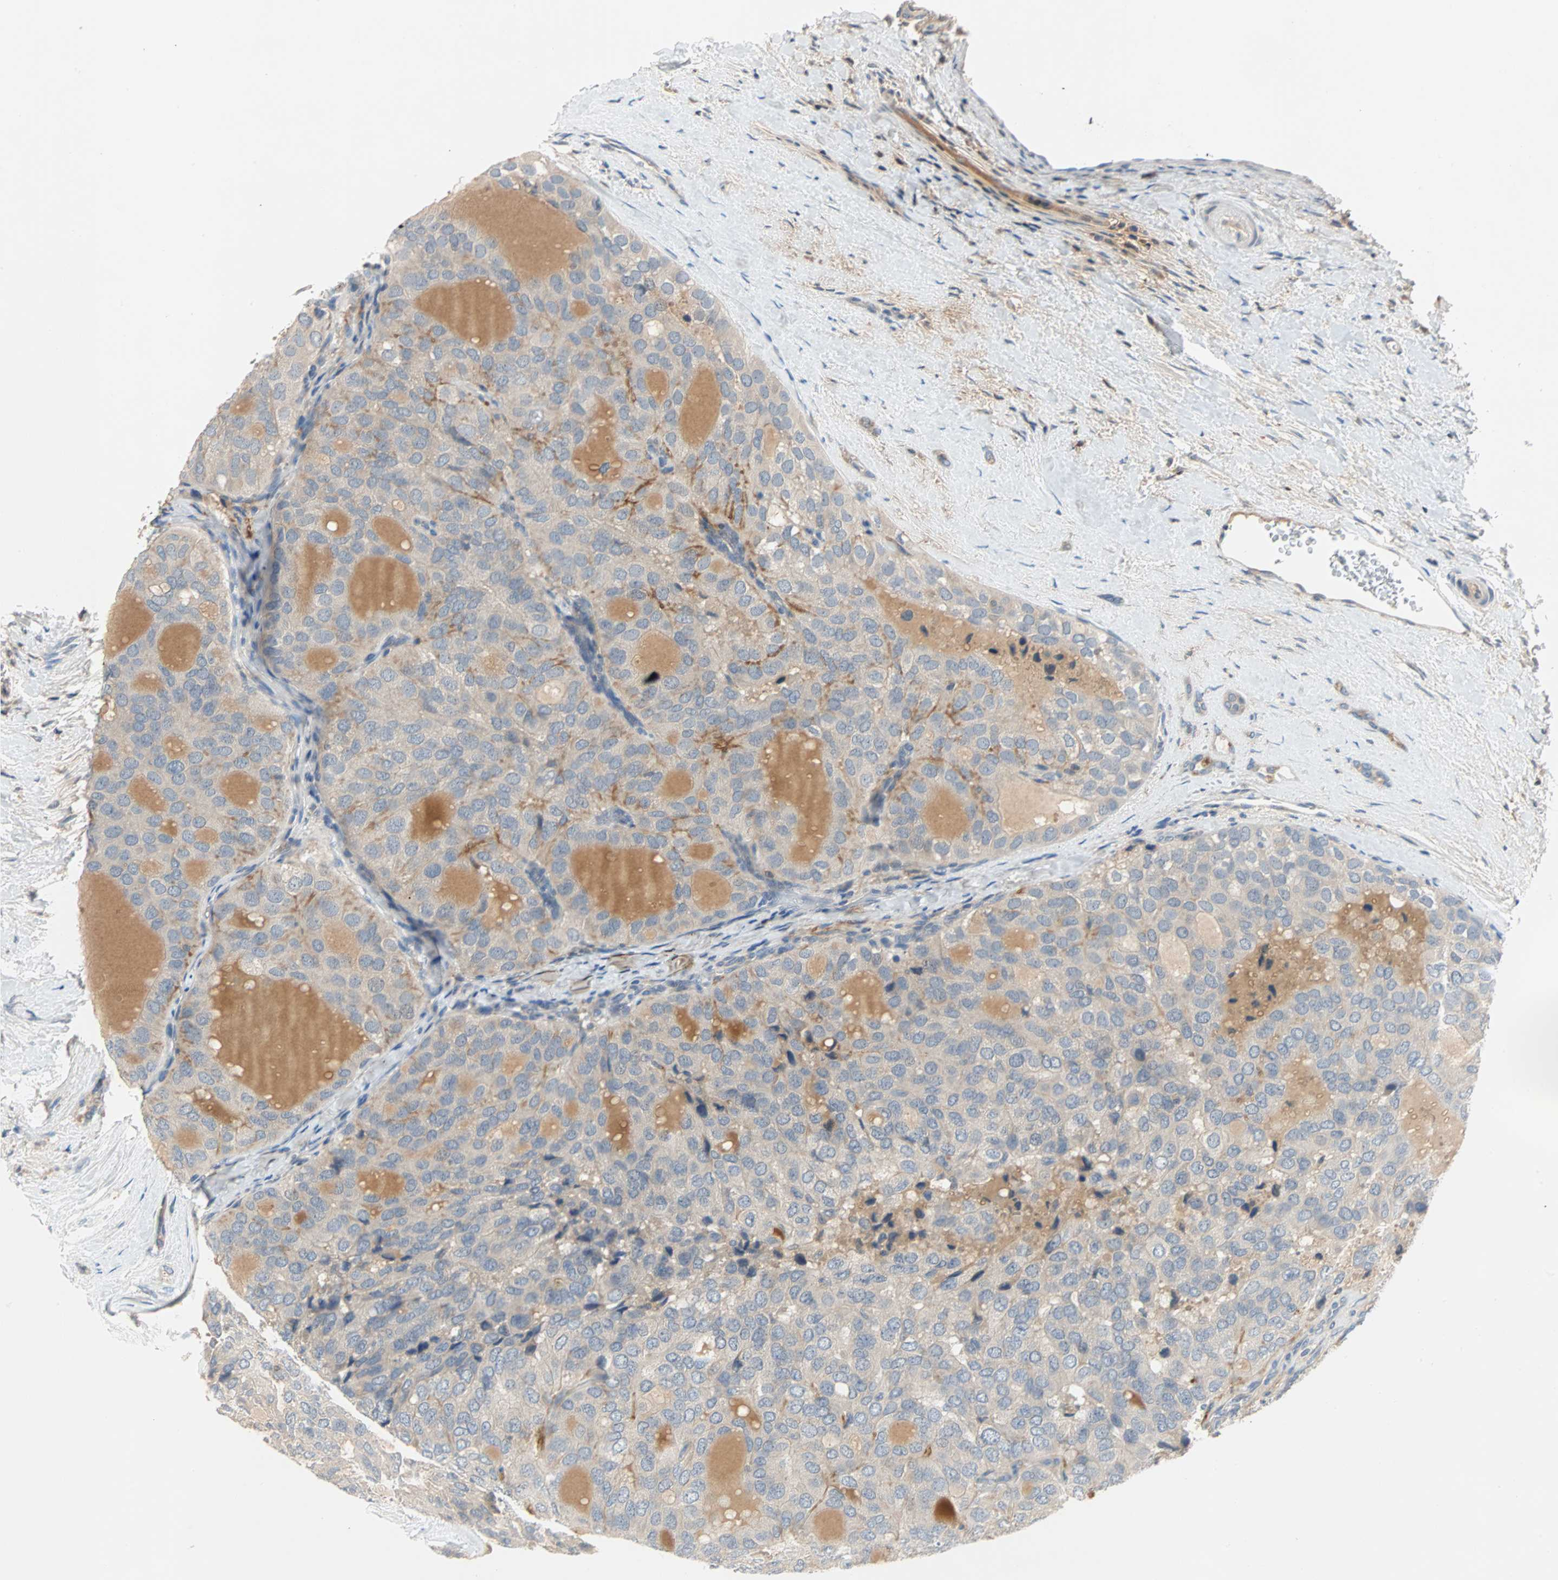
{"staining": {"intensity": "negative", "quantity": "none", "location": "none"}, "tissue": "thyroid cancer", "cell_type": "Tumor cells", "image_type": "cancer", "snomed": [{"axis": "morphology", "description": "Follicular adenoma carcinoma, NOS"}, {"axis": "topography", "description": "Thyroid gland"}], "caption": "This is an IHC photomicrograph of thyroid follicular adenoma carcinoma. There is no expression in tumor cells.", "gene": "MAP4K1", "patient": {"sex": "male", "age": 75}}